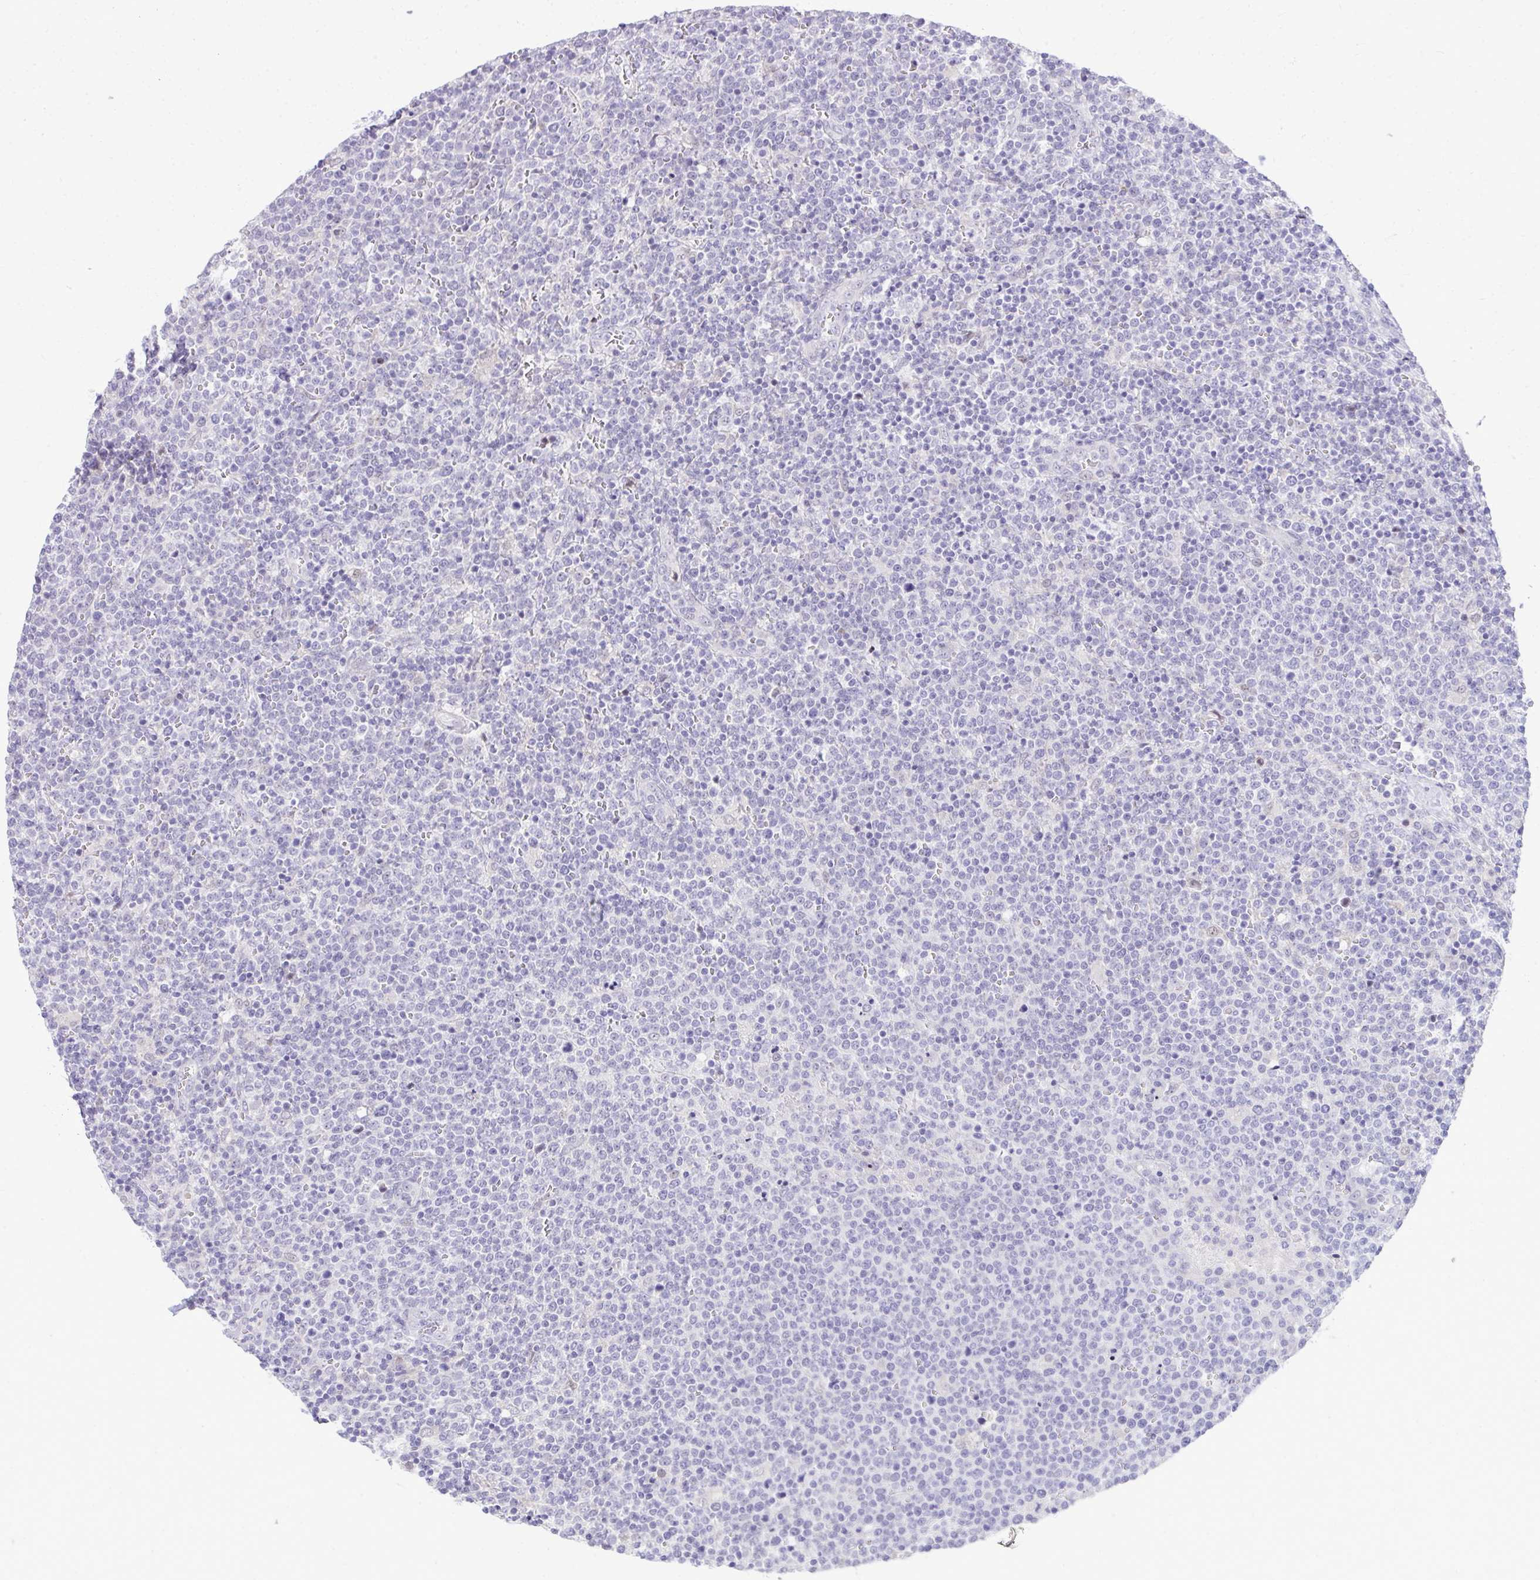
{"staining": {"intensity": "negative", "quantity": "none", "location": "none"}, "tissue": "lymphoma", "cell_type": "Tumor cells", "image_type": "cancer", "snomed": [{"axis": "morphology", "description": "Malignant lymphoma, non-Hodgkin's type, High grade"}, {"axis": "topography", "description": "Lymph node"}], "caption": "The photomicrograph displays no significant positivity in tumor cells of malignant lymphoma, non-Hodgkin's type (high-grade).", "gene": "EID3", "patient": {"sex": "male", "age": 61}}